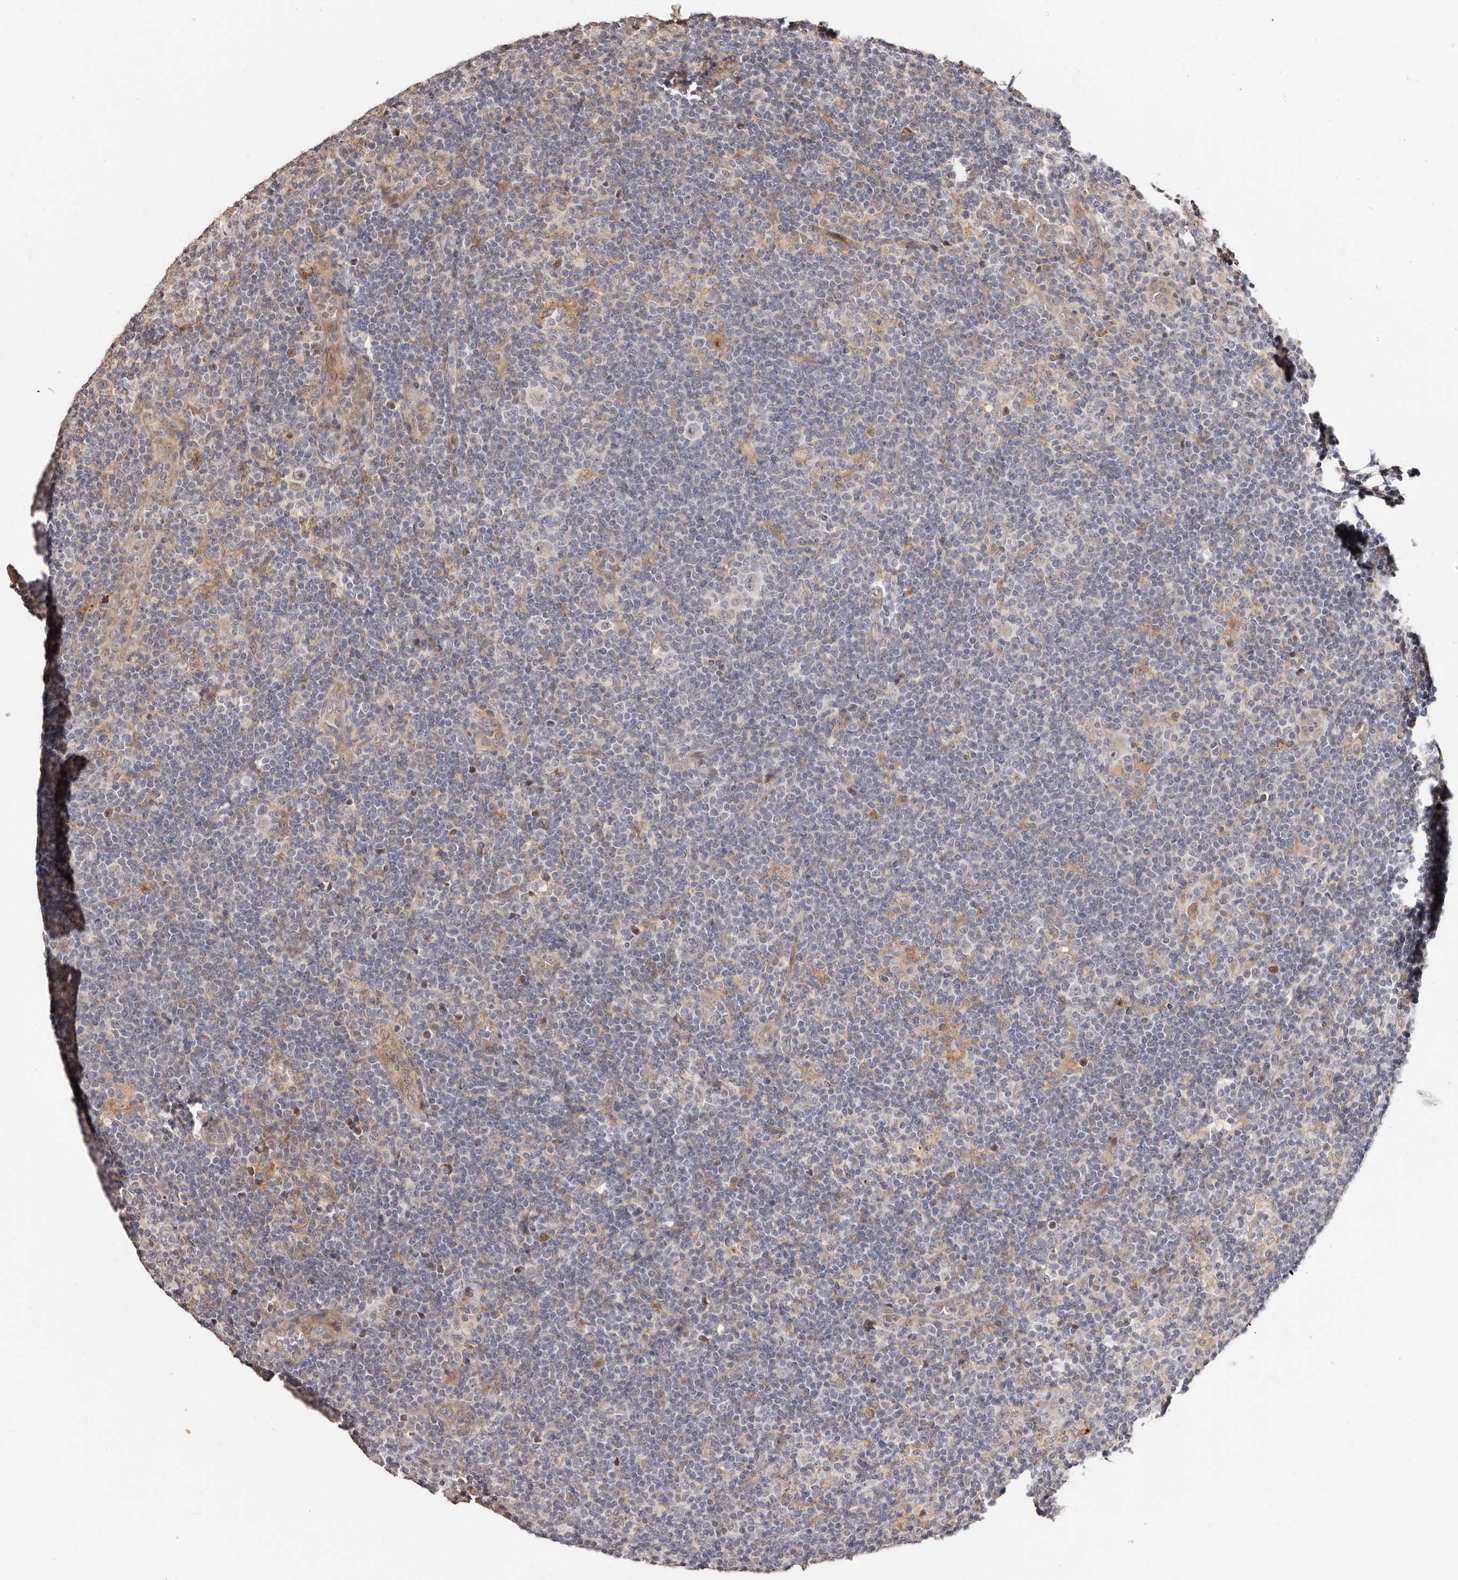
{"staining": {"intensity": "negative", "quantity": "none", "location": "none"}, "tissue": "lymphoma", "cell_type": "Tumor cells", "image_type": "cancer", "snomed": [{"axis": "morphology", "description": "Hodgkin's disease, NOS"}, {"axis": "topography", "description": "Lymph node"}], "caption": "Tumor cells show no significant protein positivity in Hodgkin's disease.", "gene": "APOL6", "patient": {"sex": "female", "age": 57}}